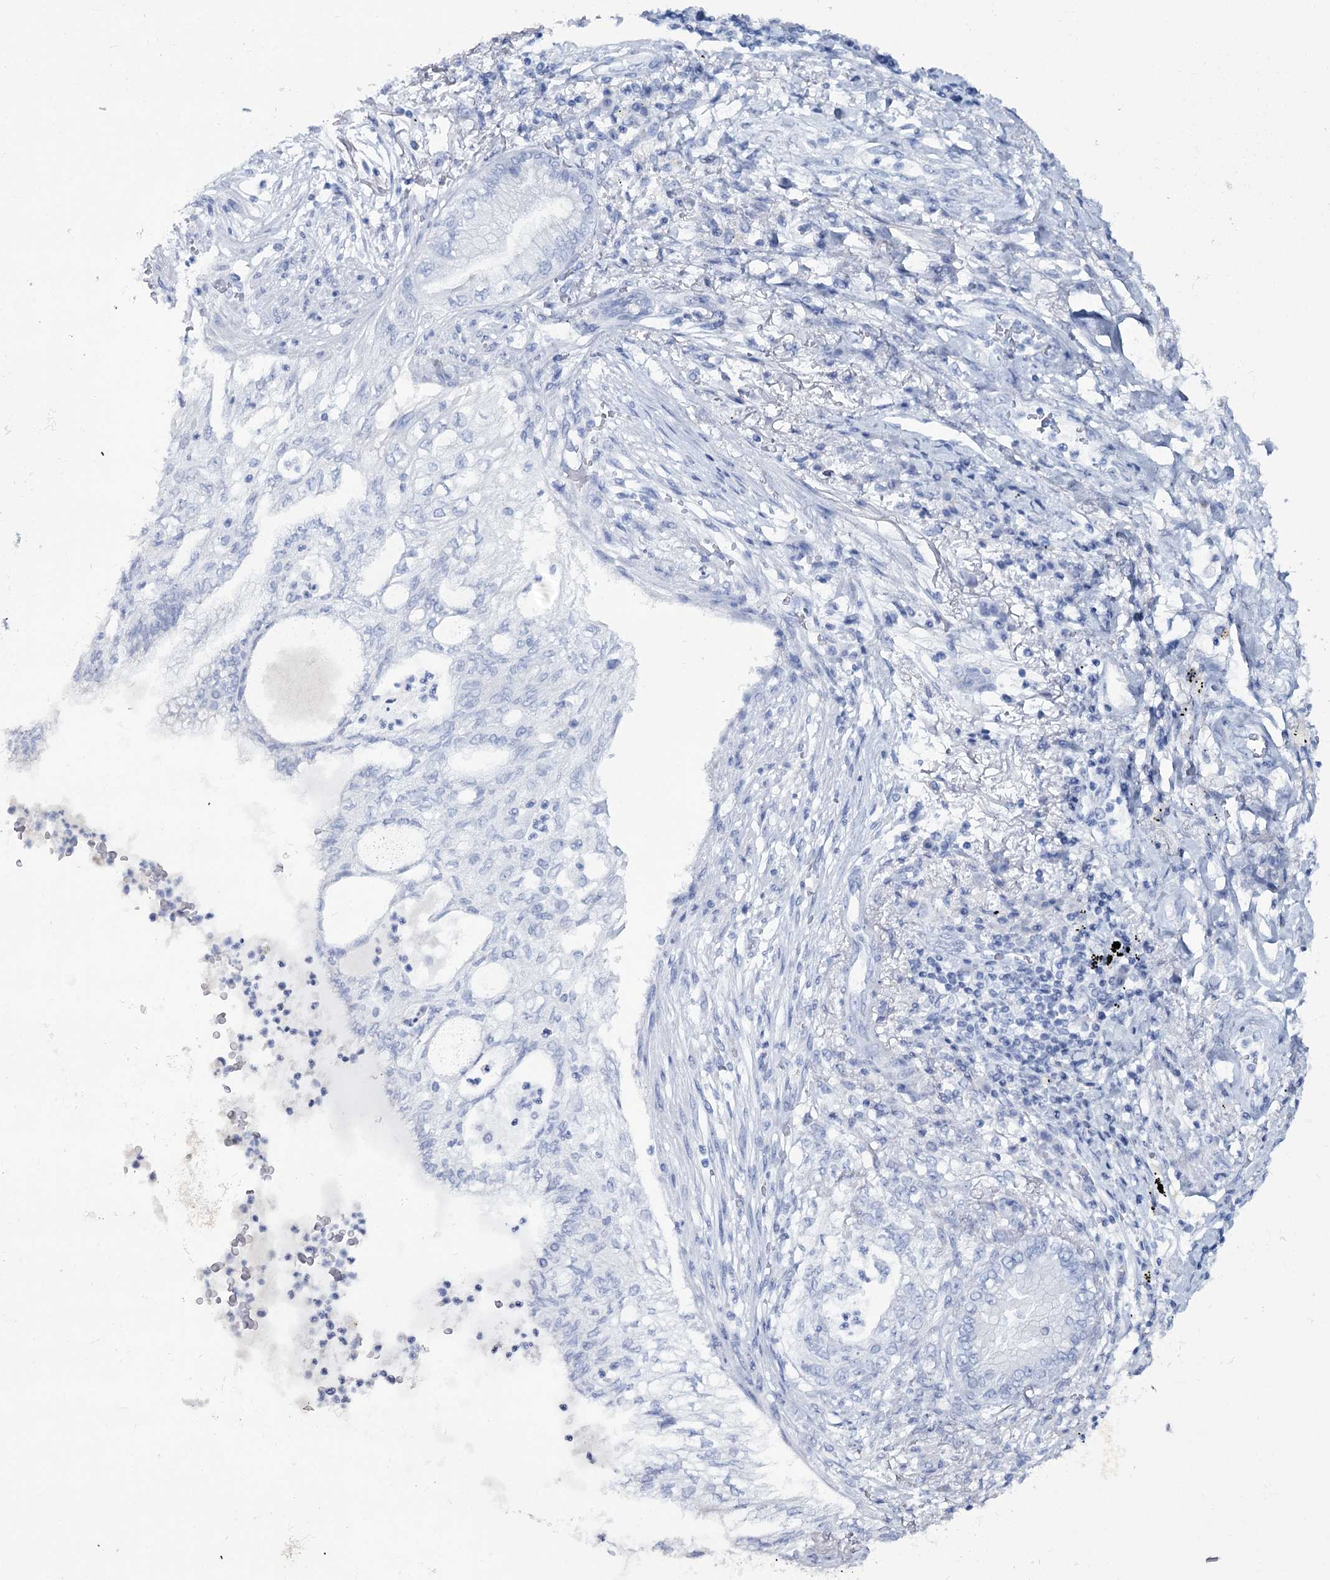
{"staining": {"intensity": "negative", "quantity": "none", "location": "none"}, "tissue": "lung cancer", "cell_type": "Tumor cells", "image_type": "cancer", "snomed": [{"axis": "morphology", "description": "Adenocarcinoma, NOS"}, {"axis": "topography", "description": "Lung"}], "caption": "This is a photomicrograph of immunohistochemistry staining of adenocarcinoma (lung), which shows no staining in tumor cells.", "gene": "RNF186", "patient": {"sex": "female", "age": 70}}